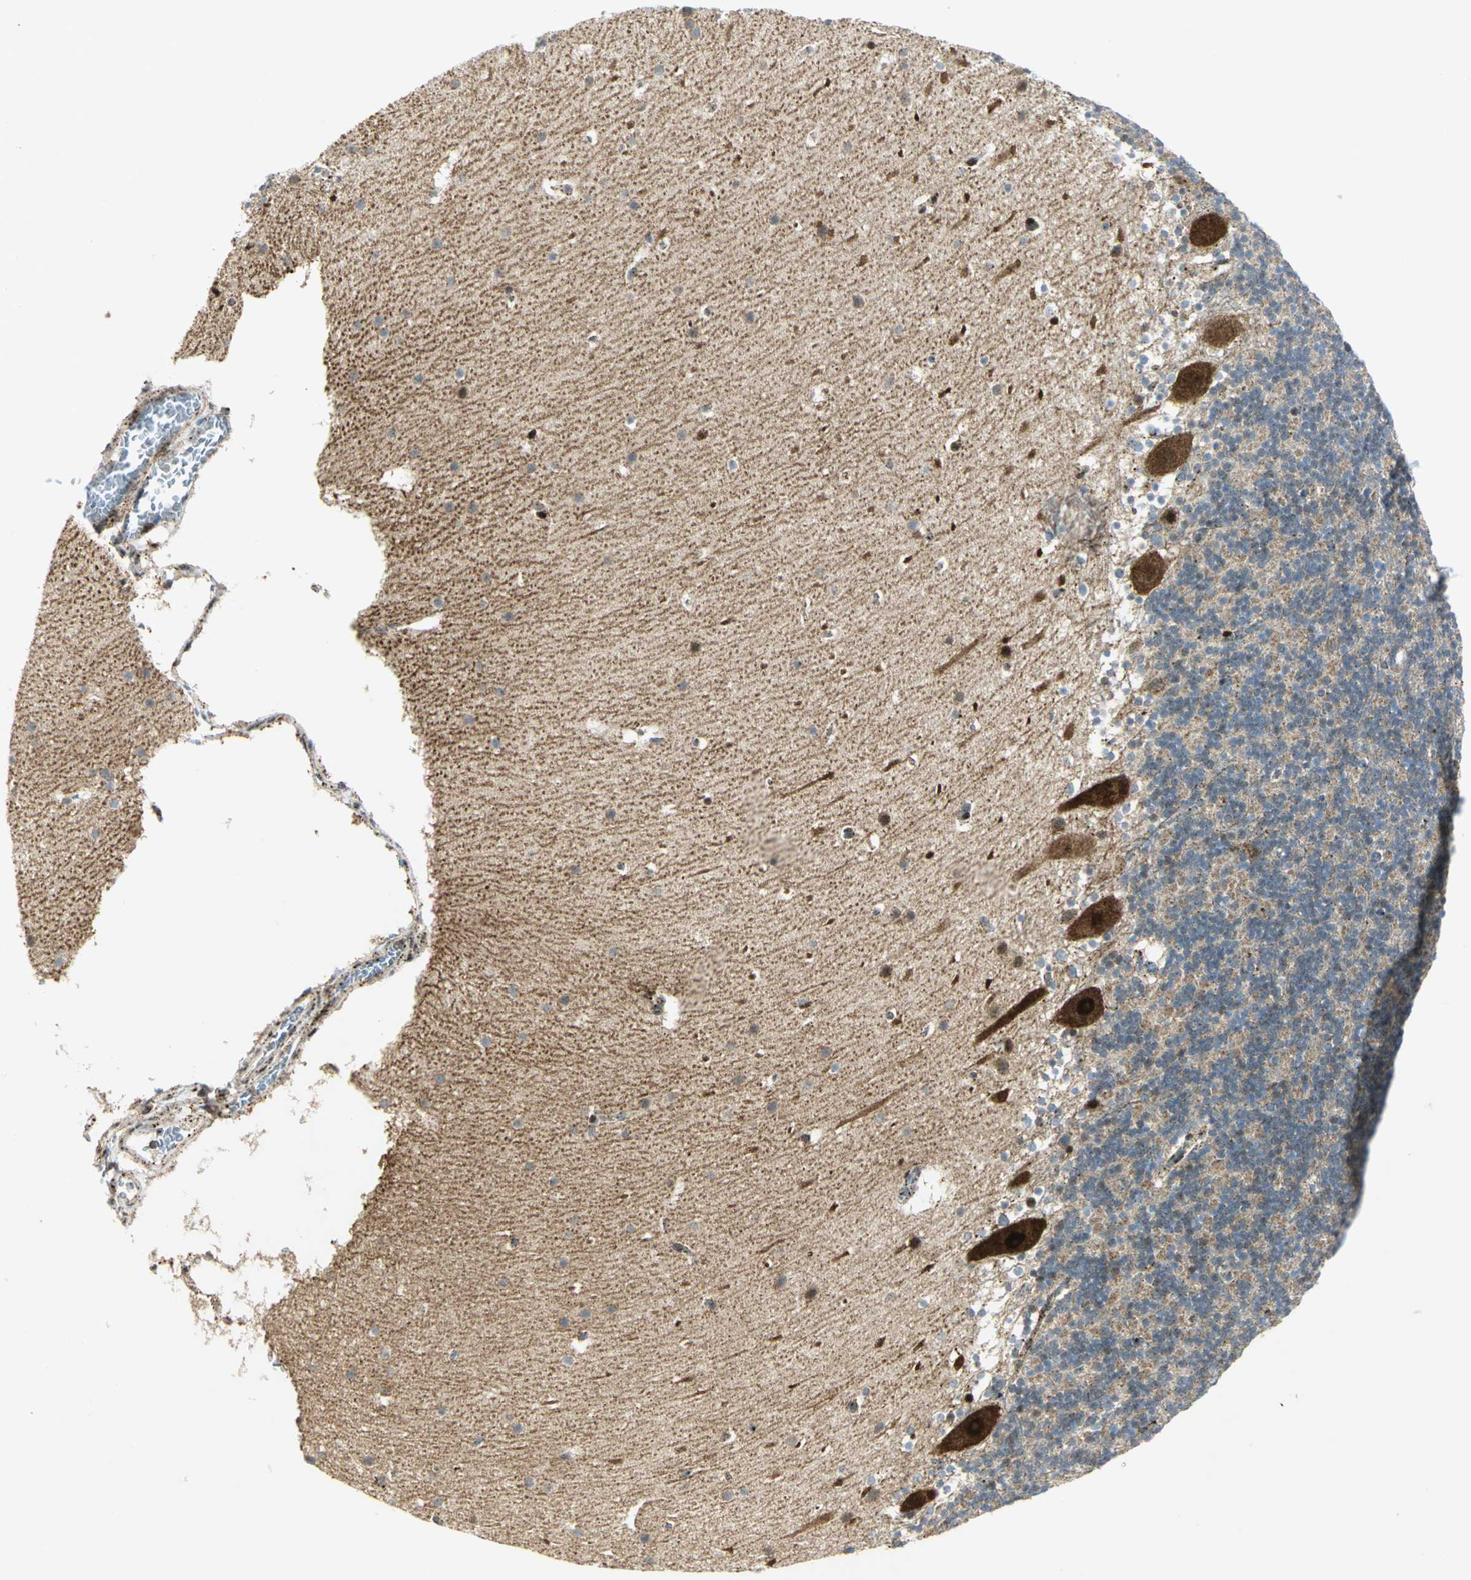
{"staining": {"intensity": "weak", "quantity": "<25%", "location": "nuclear"}, "tissue": "cerebellum", "cell_type": "Cells in granular layer", "image_type": "normal", "snomed": [{"axis": "morphology", "description": "Normal tissue, NOS"}, {"axis": "topography", "description": "Cerebellum"}], "caption": "The IHC image has no significant positivity in cells in granular layer of cerebellum.", "gene": "ATP6V1A", "patient": {"sex": "male", "age": 45}}